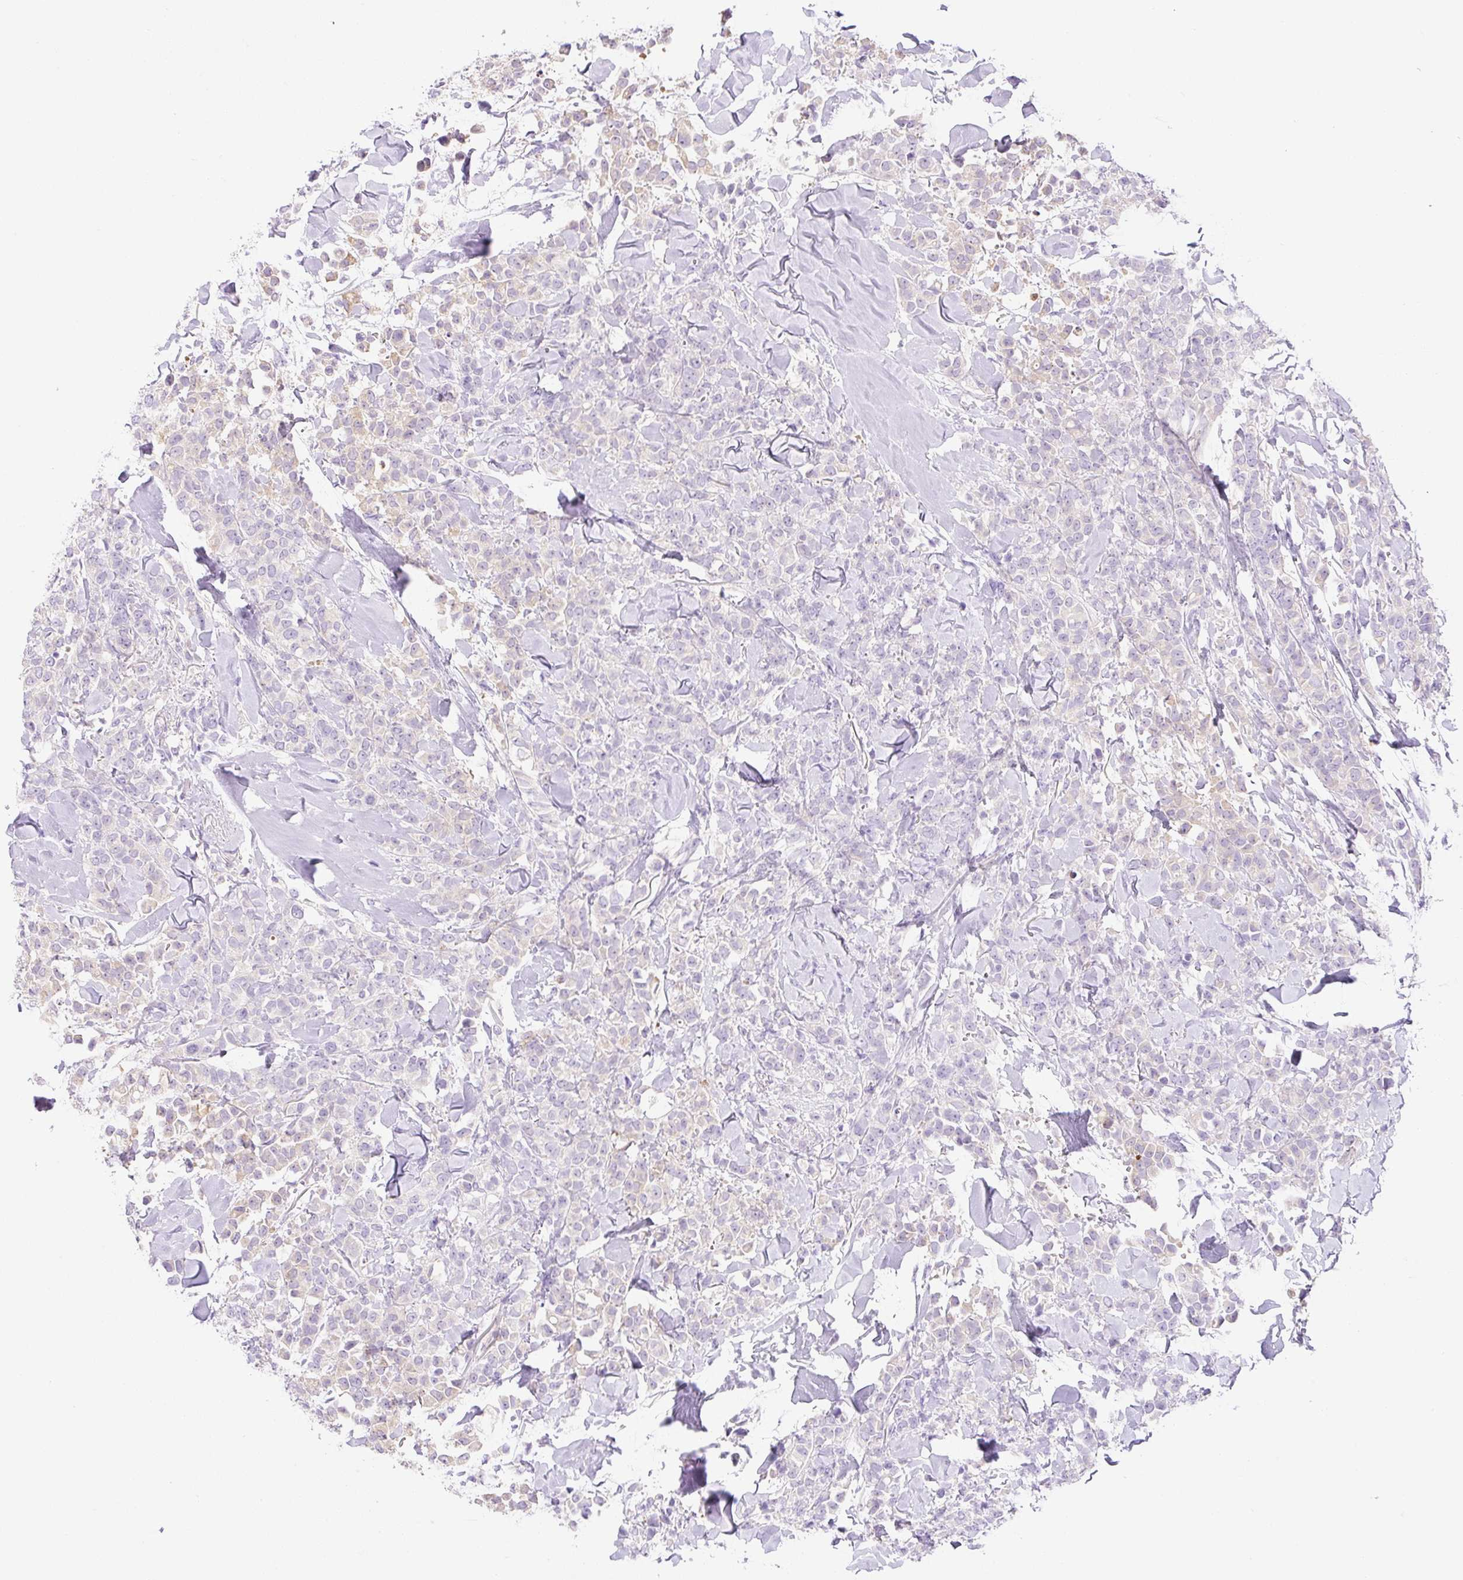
{"staining": {"intensity": "negative", "quantity": "none", "location": "none"}, "tissue": "breast cancer", "cell_type": "Tumor cells", "image_type": "cancer", "snomed": [{"axis": "morphology", "description": "Lobular carcinoma"}, {"axis": "topography", "description": "Breast"}], "caption": "This is an IHC photomicrograph of breast cancer (lobular carcinoma). There is no staining in tumor cells.", "gene": "NDST3", "patient": {"sex": "female", "age": 91}}